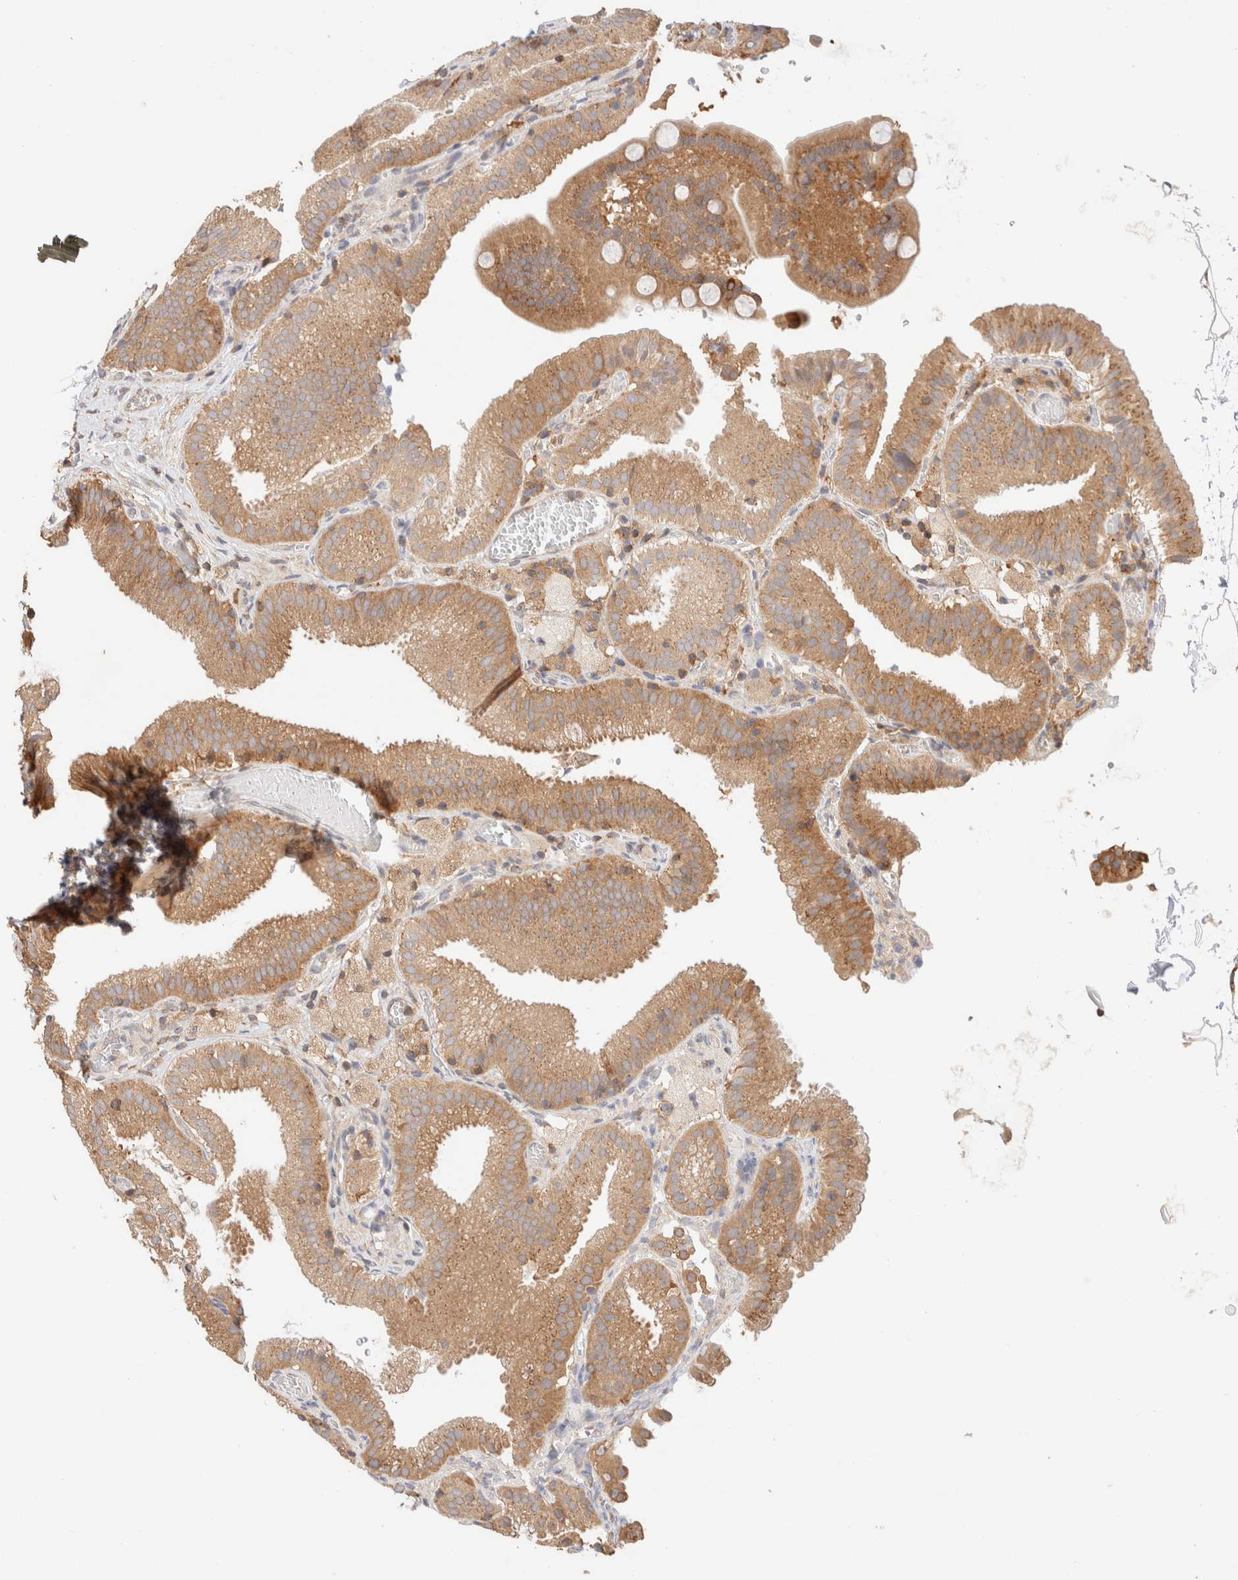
{"staining": {"intensity": "moderate", "quantity": ">75%", "location": "cytoplasmic/membranous"}, "tissue": "gallbladder", "cell_type": "Glandular cells", "image_type": "normal", "snomed": [{"axis": "morphology", "description": "Normal tissue, NOS"}, {"axis": "topography", "description": "Gallbladder"}], "caption": "A brown stain highlights moderate cytoplasmic/membranous expression of a protein in glandular cells of benign gallbladder.", "gene": "RABEP1", "patient": {"sex": "male", "age": 54}}